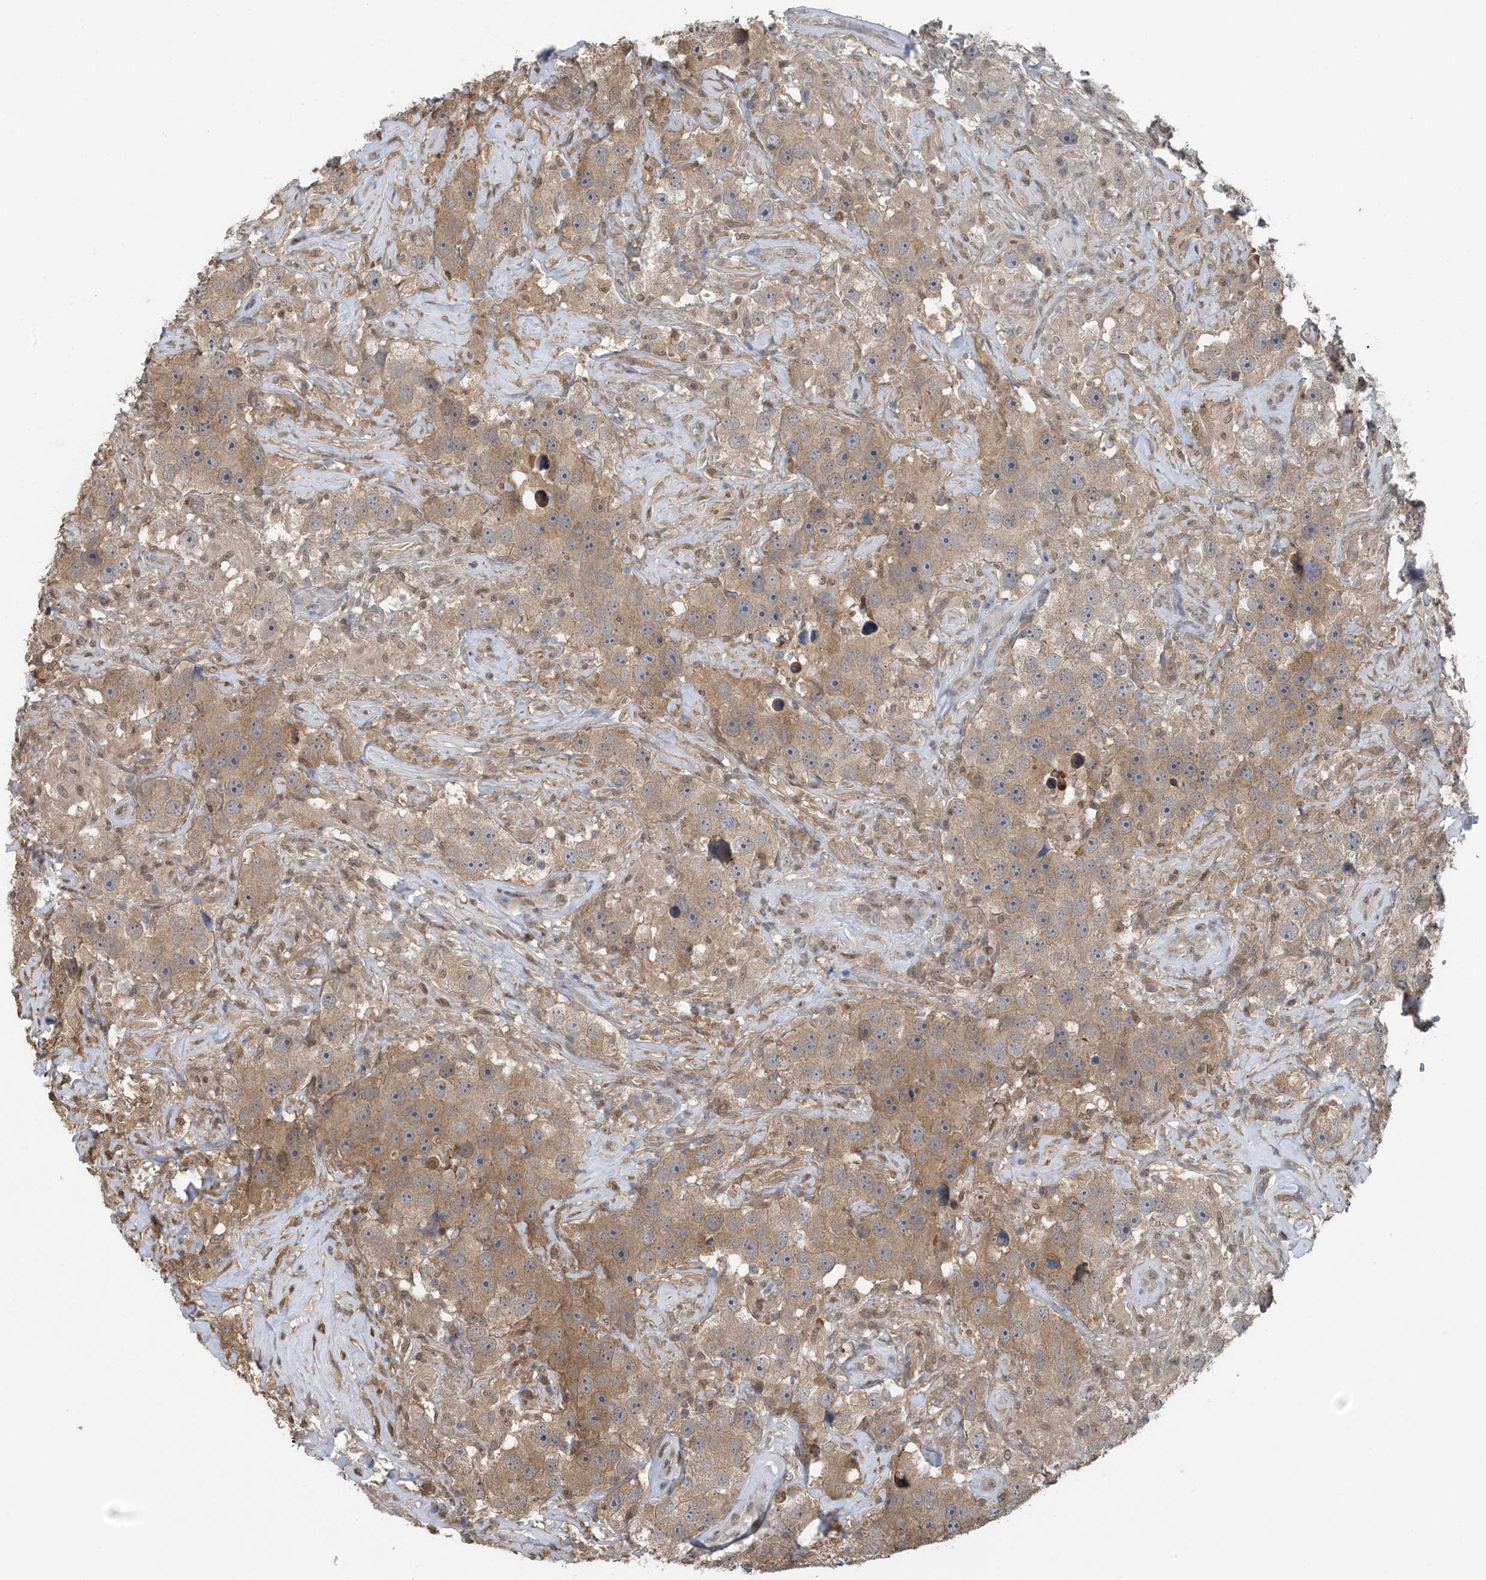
{"staining": {"intensity": "moderate", "quantity": ">75%", "location": "cytoplasmic/membranous"}, "tissue": "testis cancer", "cell_type": "Tumor cells", "image_type": "cancer", "snomed": [{"axis": "morphology", "description": "Seminoma, NOS"}, {"axis": "topography", "description": "Testis"}], "caption": "Immunohistochemistry histopathology image of testis cancer stained for a protein (brown), which demonstrates medium levels of moderate cytoplasmic/membranous positivity in about >75% of tumor cells.", "gene": "HIKESHI", "patient": {"sex": "male", "age": 49}}